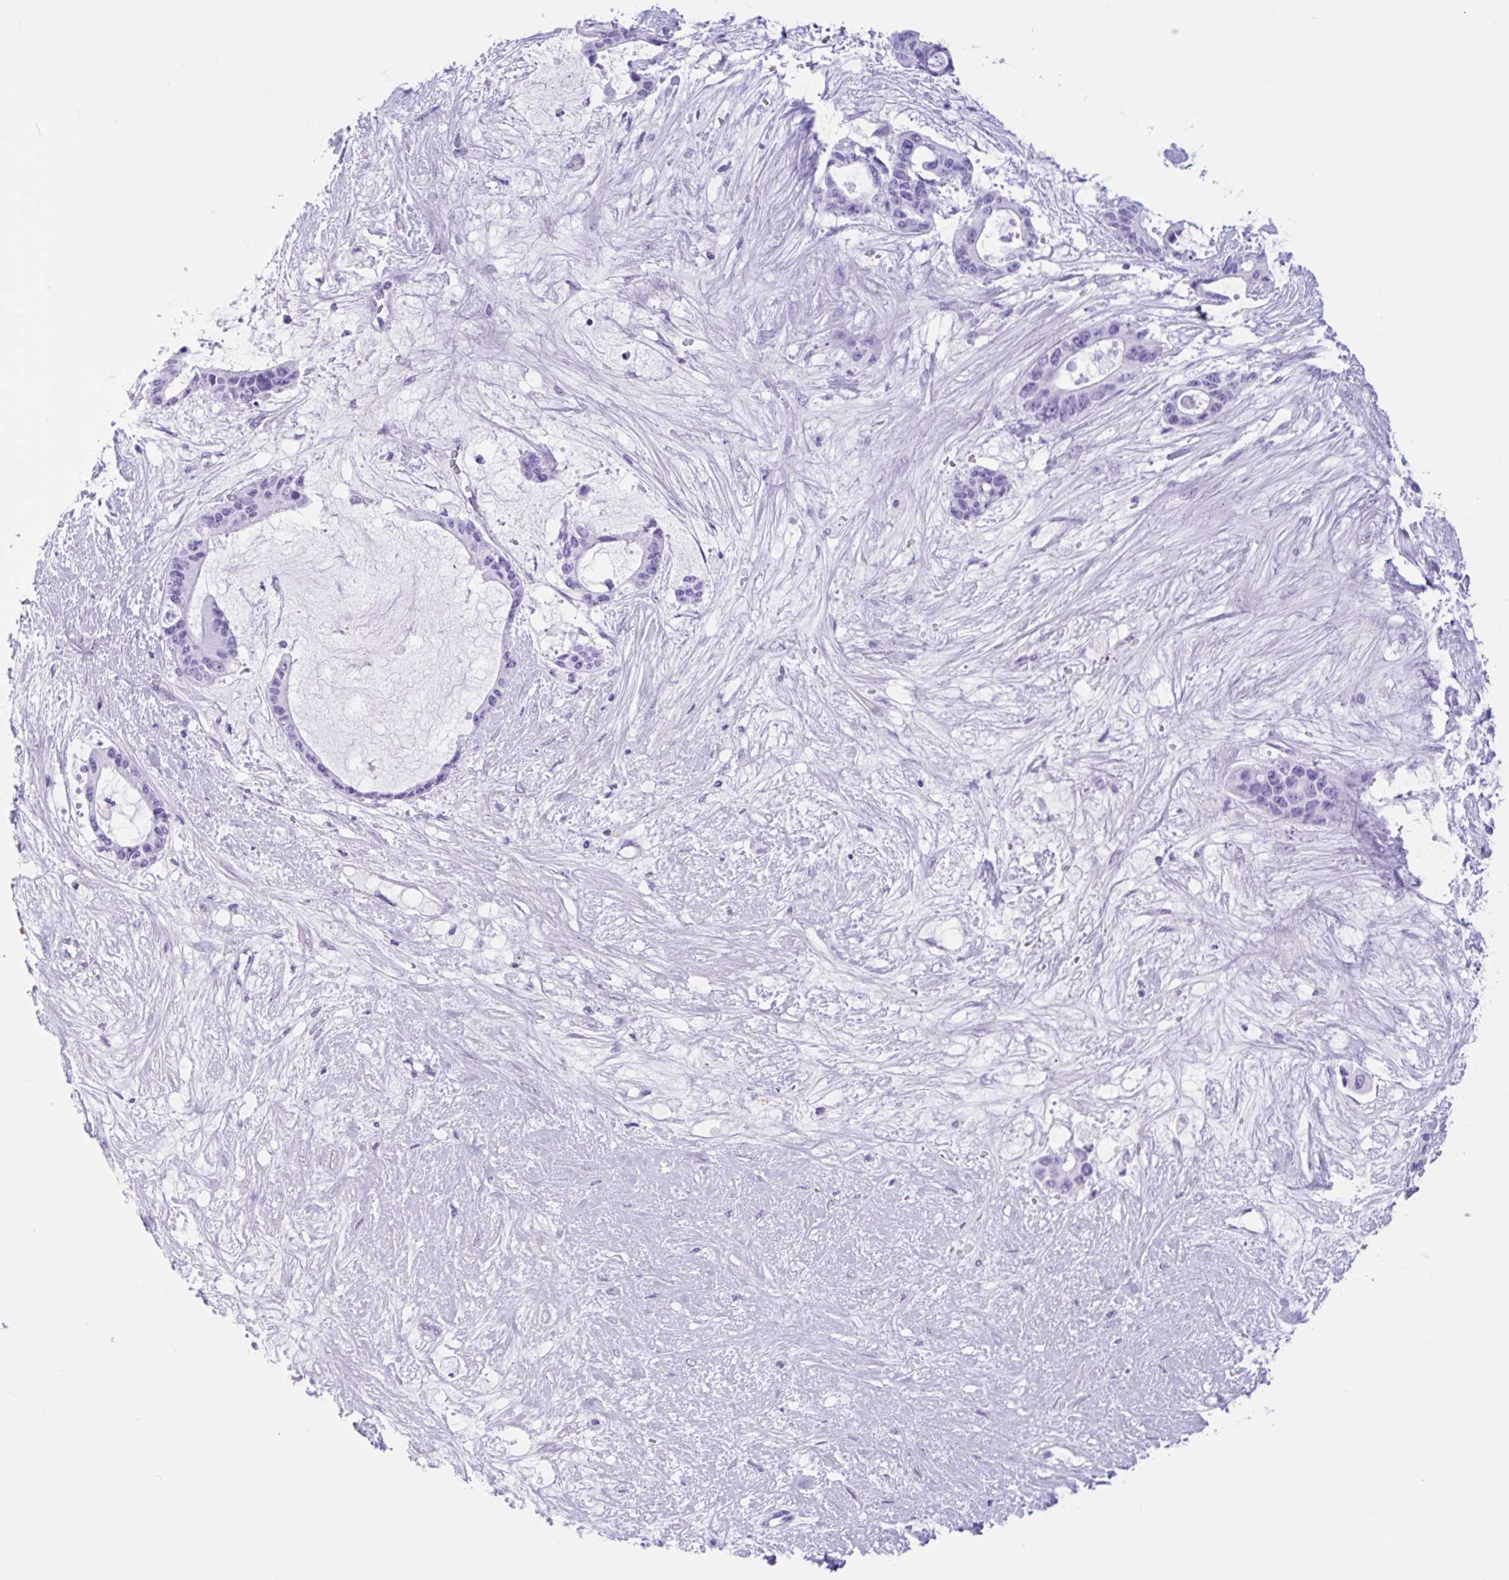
{"staining": {"intensity": "negative", "quantity": "none", "location": "none"}, "tissue": "liver cancer", "cell_type": "Tumor cells", "image_type": "cancer", "snomed": [{"axis": "morphology", "description": "Normal tissue, NOS"}, {"axis": "morphology", "description": "Cholangiocarcinoma"}, {"axis": "topography", "description": "Liver"}, {"axis": "topography", "description": "Peripheral nerve tissue"}], "caption": "The image displays no significant positivity in tumor cells of liver cholangiocarcinoma.", "gene": "IAPP", "patient": {"sex": "female", "age": 73}}